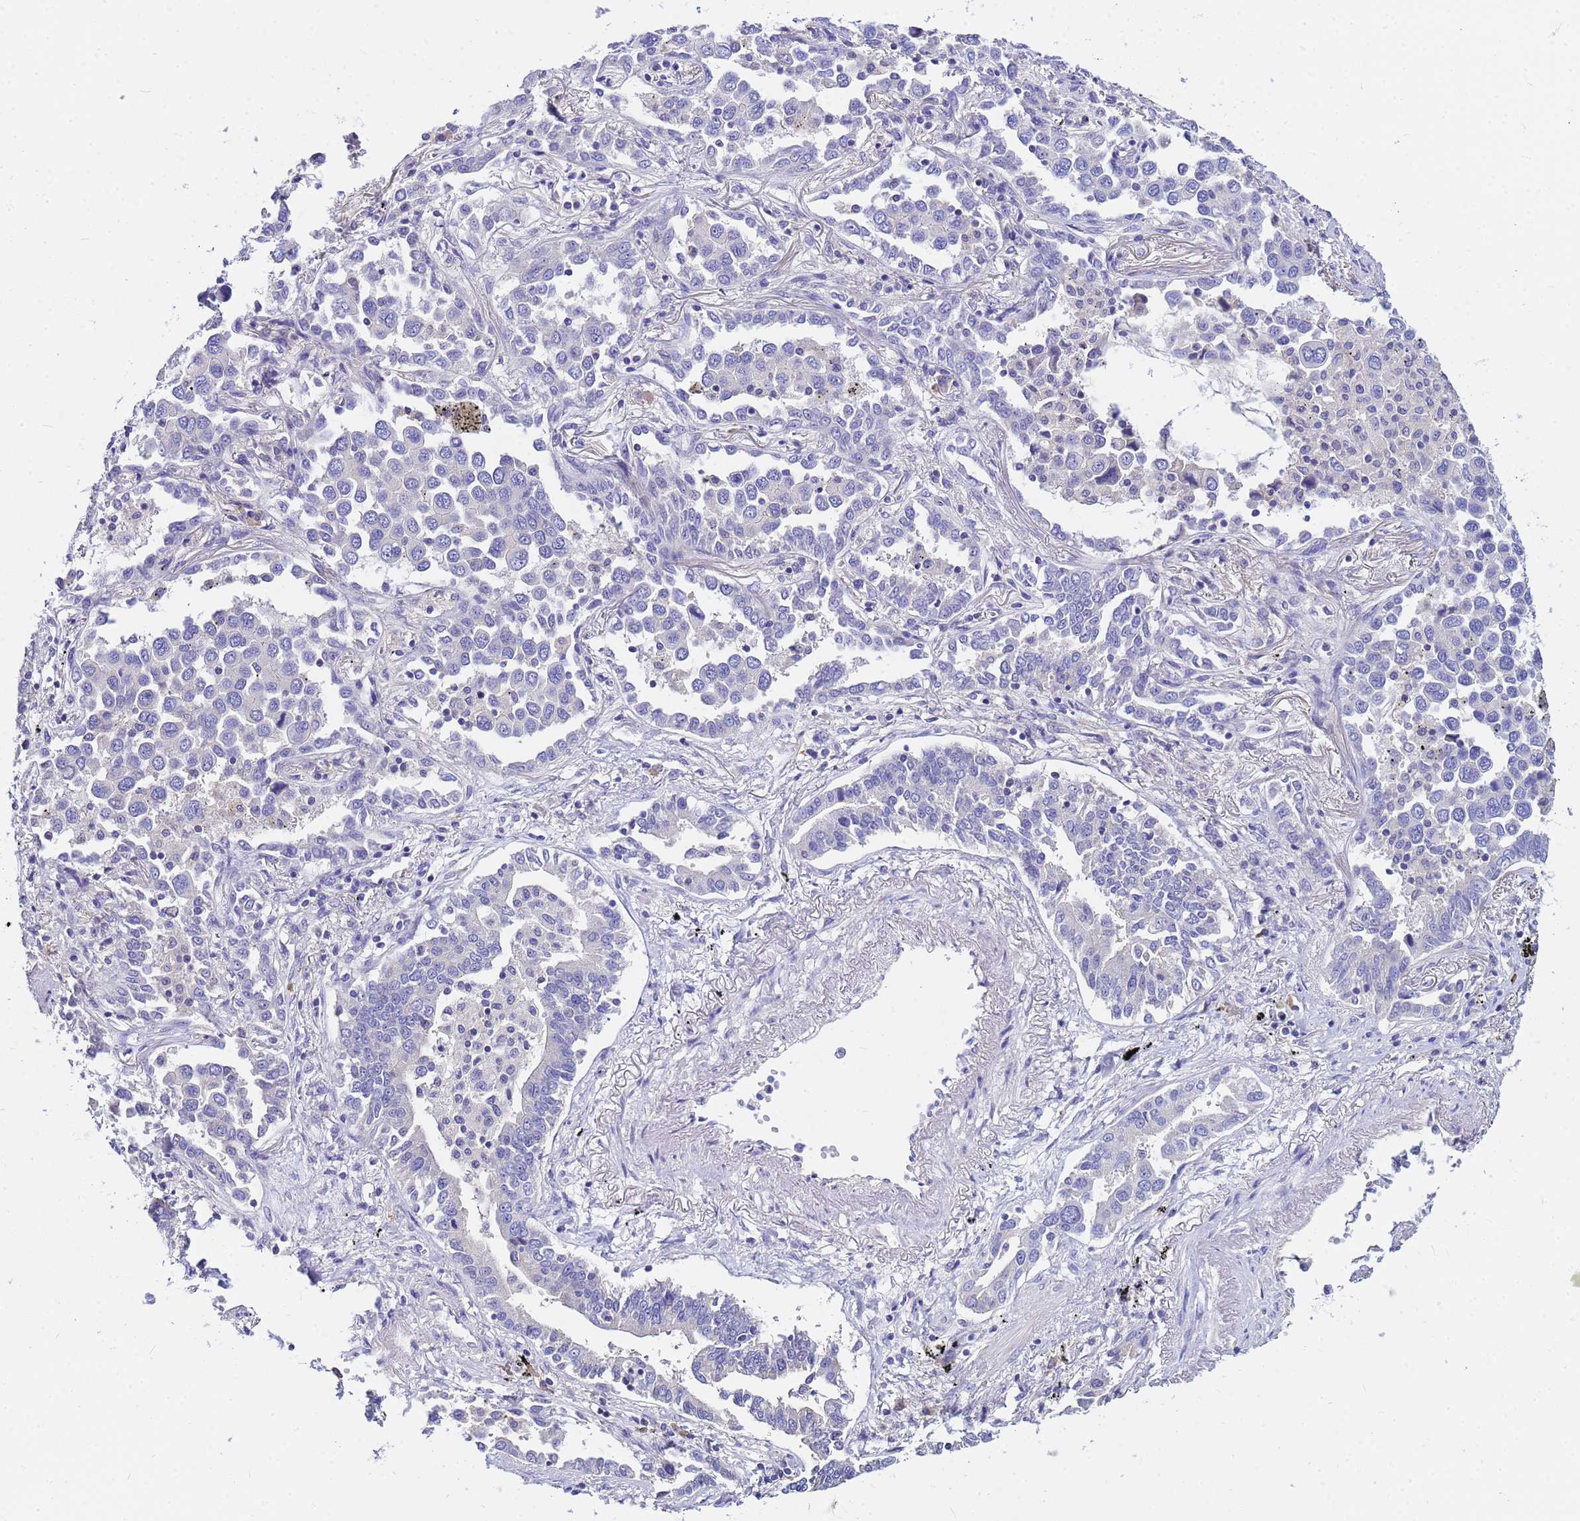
{"staining": {"intensity": "negative", "quantity": "none", "location": "none"}, "tissue": "lung cancer", "cell_type": "Tumor cells", "image_type": "cancer", "snomed": [{"axis": "morphology", "description": "Adenocarcinoma, NOS"}, {"axis": "topography", "description": "Lung"}], "caption": "Lung adenocarcinoma was stained to show a protein in brown. There is no significant positivity in tumor cells.", "gene": "DPRX", "patient": {"sex": "male", "age": 67}}